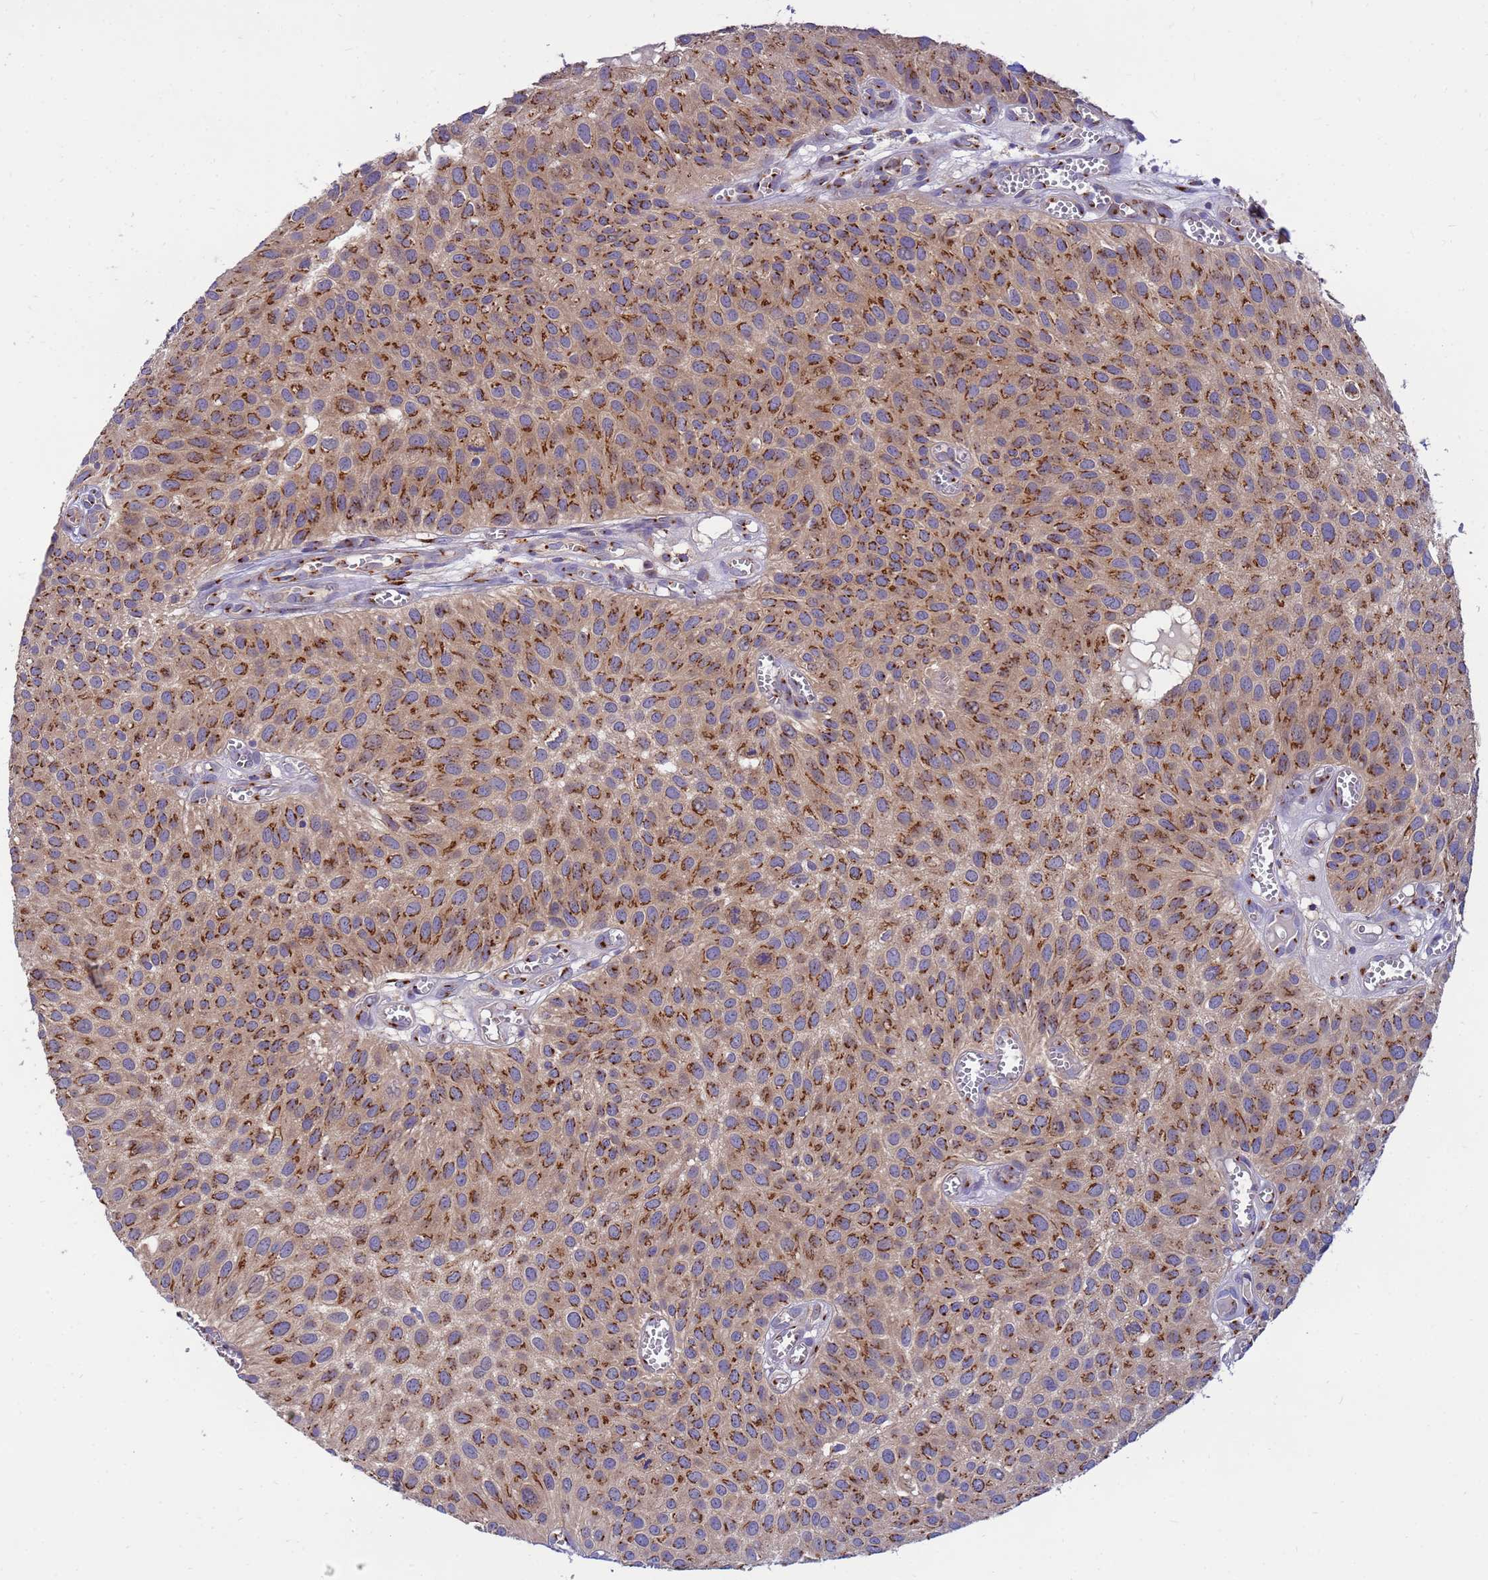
{"staining": {"intensity": "moderate", "quantity": ">75%", "location": "cytoplasmic/membranous"}, "tissue": "urothelial cancer", "cell_type": "Tumor cells", "image_type": "cancer", "snomed": [{"axis": "morphology", "description": "Urothelial carcinoma, Low grade"}, {"axis": "topography", "description": "Urinary bladder"}], "caption": "IHC (DAB (3,3'-diaminobenzidine)) staining of low-grade urothelial carcinoma shows moderate cytoplasmic/membranous protein positivity in about >75% of tumor cells.", "gene": "HPS3", "patient": {"sex": "male", "age": 88}}